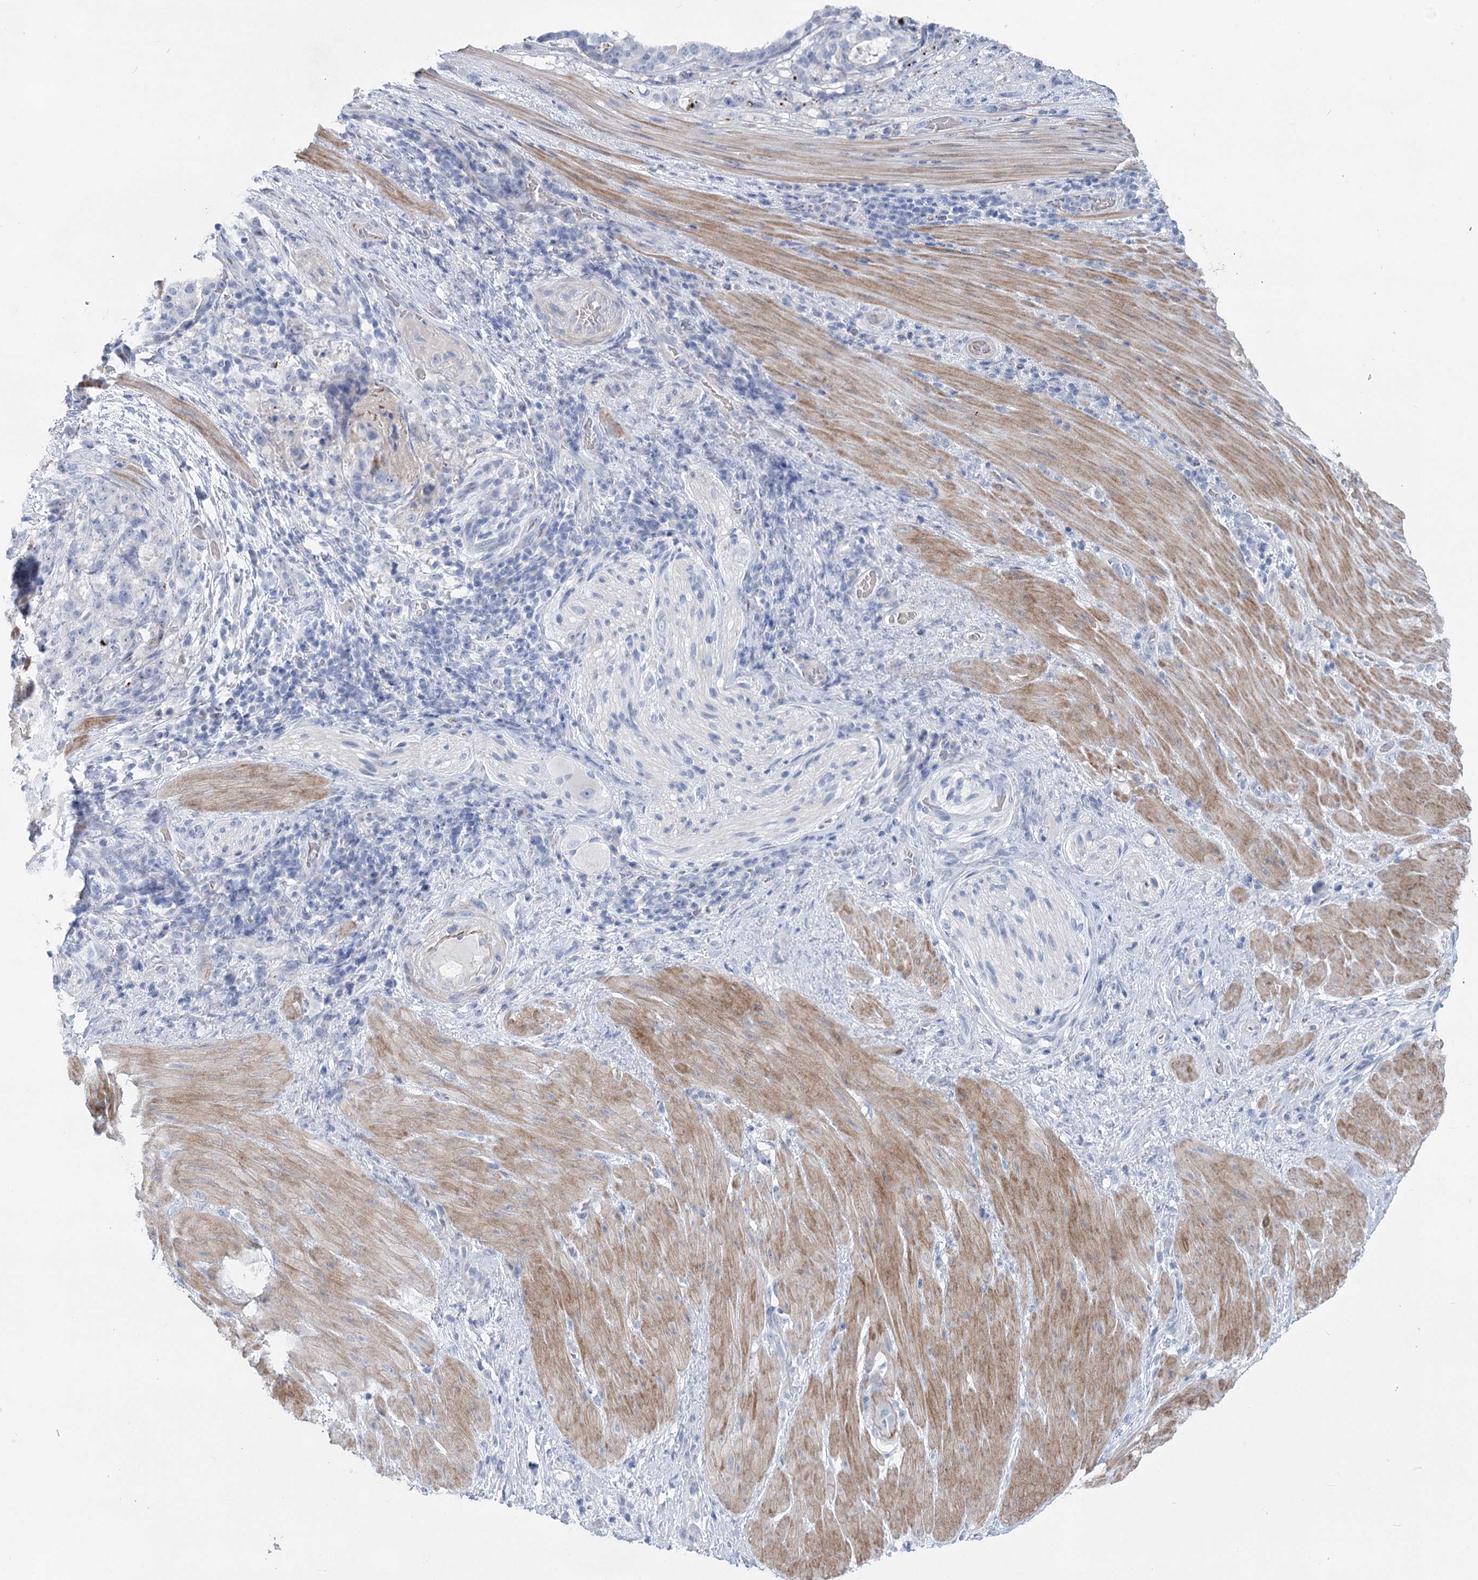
{"staining": {"intensity": "negative", "quantity": "none", "location": "none"}, "tissue": "stomach cancer", "cell_type": "Tumor cells", "image_type": "cancer", "snomed": [{"axis": "morphology", "description": "Adenocarcinoma, NOS"}, {"axis": "topography", "description": "Stomach"}], "caption": "DAB immunohistochemical staining of stomach cancer shows no significant staining in tumor cells. (DAB (3,3'-diaminobenzidine) IHC with hematoxylin counter stain).", "gene": "WDR74", "patient": {"sex": "male", "age": 48}}